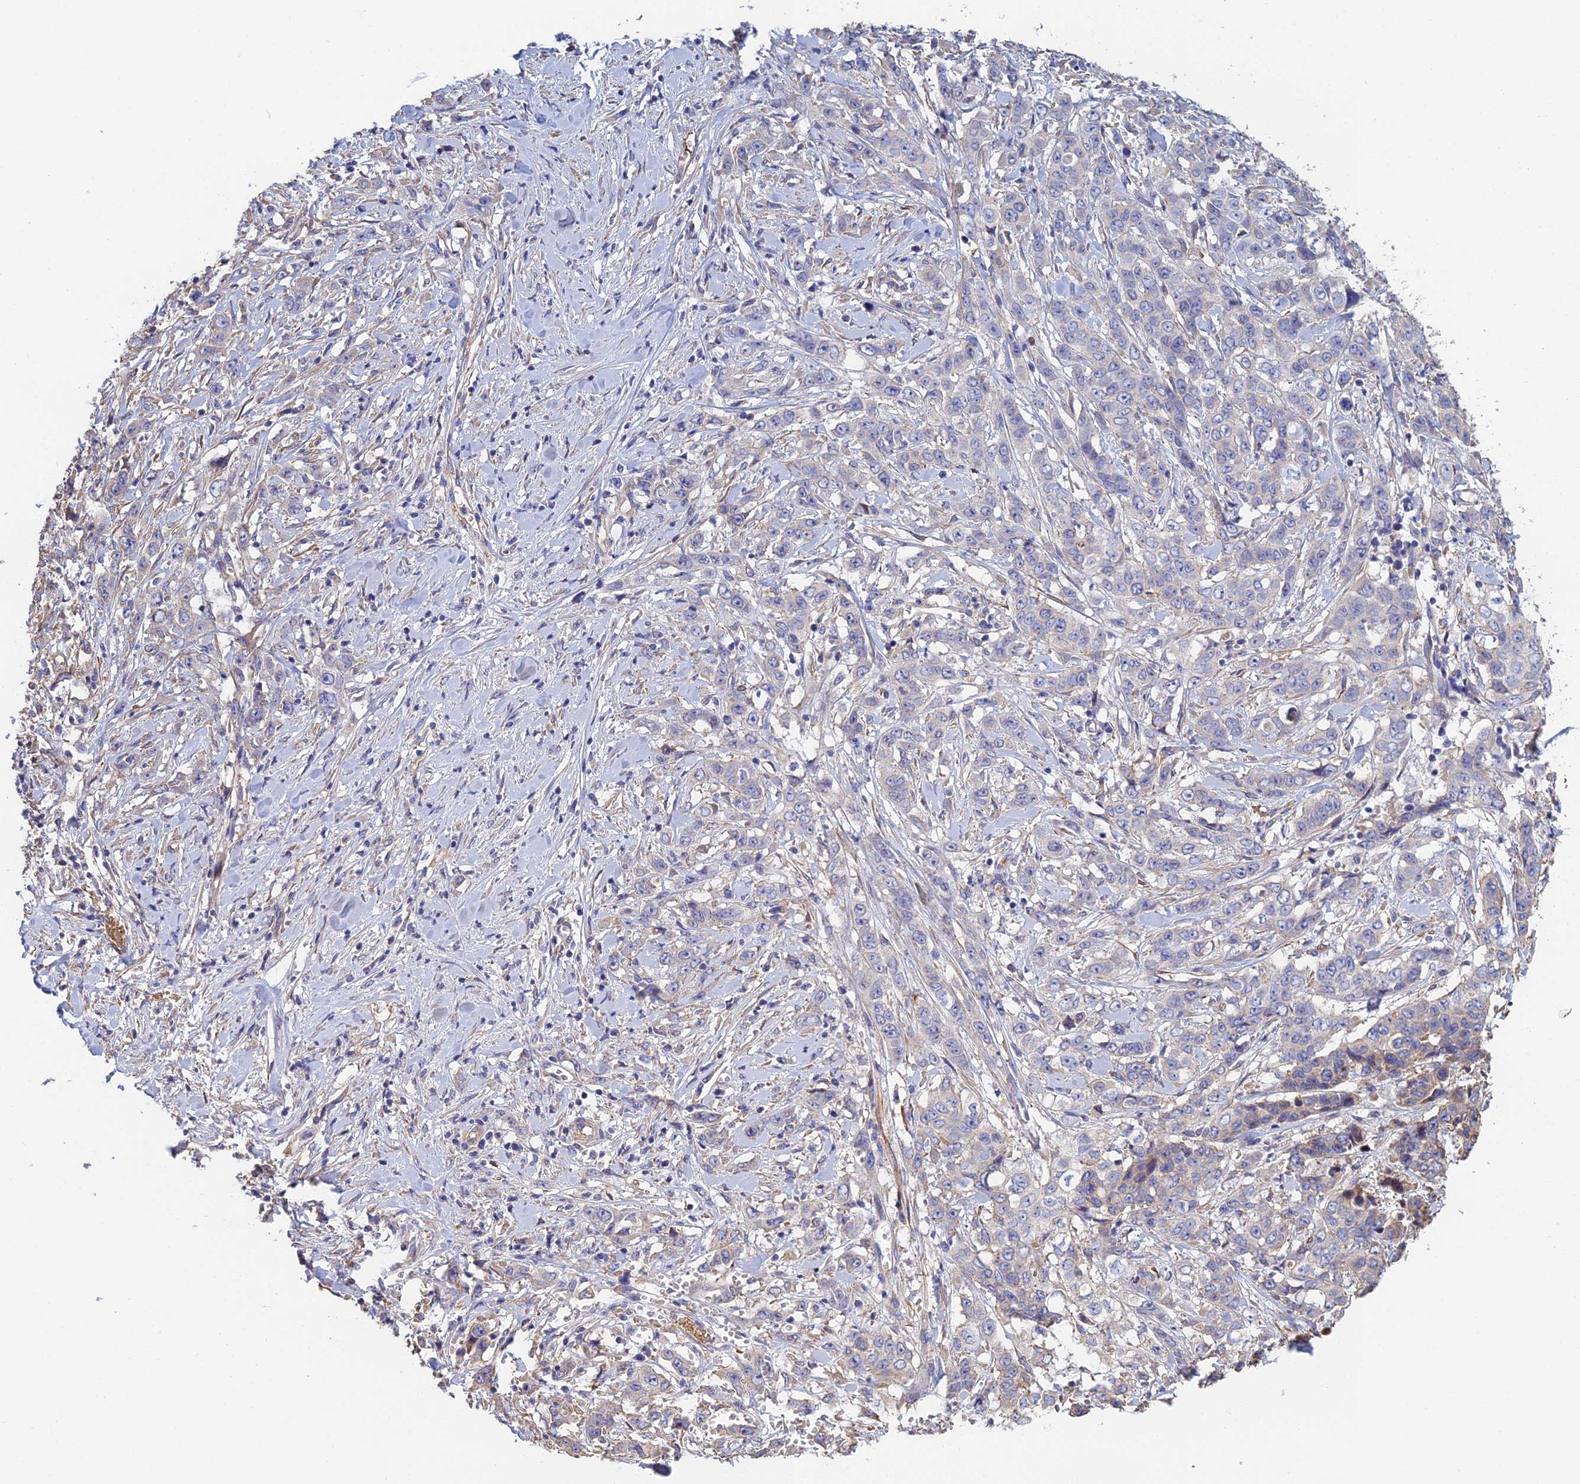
{"staining": {"intensity": "negative", "quantity": "none", "location": "none"}, "tissue": "stomach cancer", "cell_type": "Tumor cells", "image_type": "cancer", "snomed": [{"axis": "morphology", "description": "Adenocarcinoma, NOS"}, {"axis": "topography", "description": "Stomach, upper"}], "caption": "A high-resolution micrograph shows immunohistochemistry (IHC) staining of stomach cancer, which demonstrates no significant staining in tumor cells.", "gene": "PCDHA5", "patient": {"sex": "male", "age": 62}}